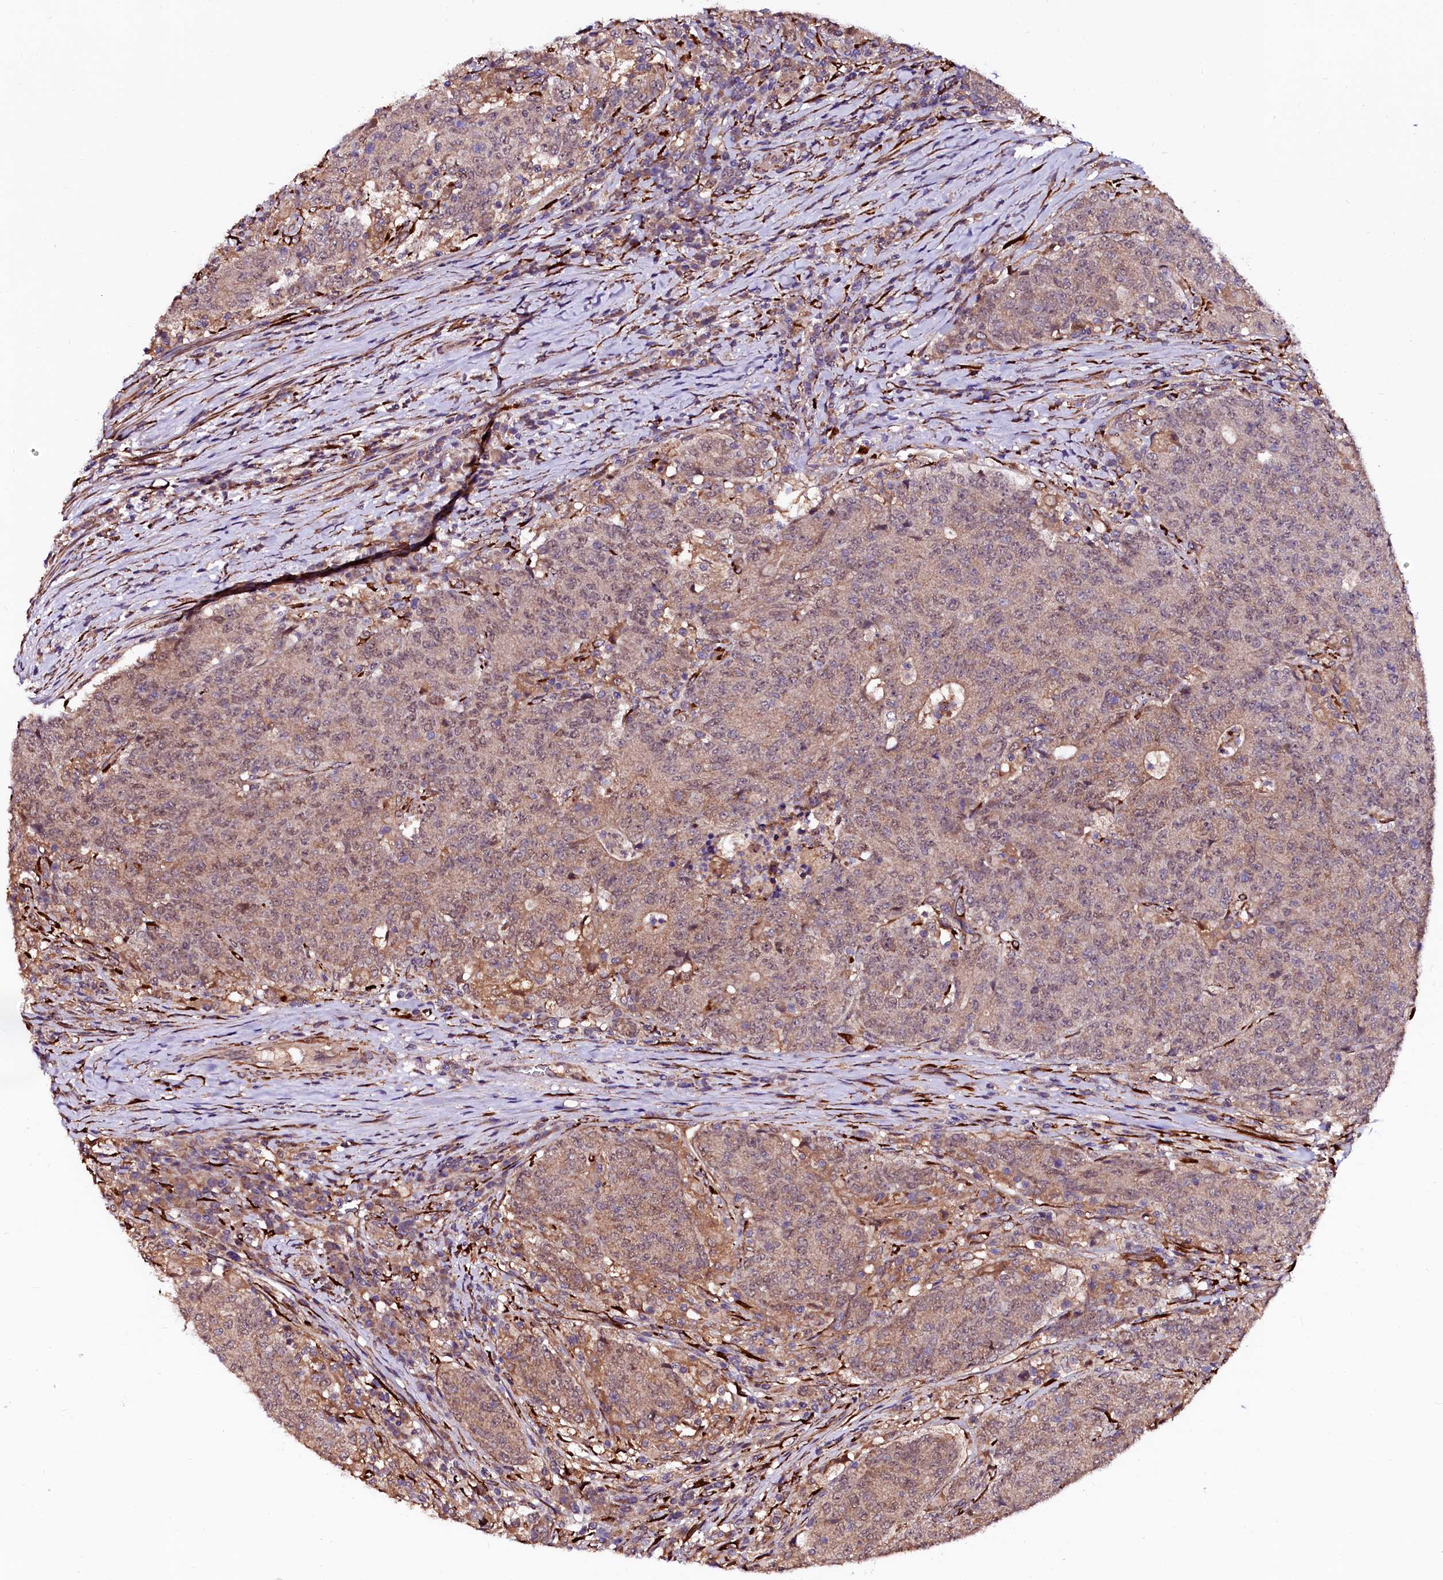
{"staining": {"intensity": "moderate", "quantity": "25%-75%", "location": "cytoplasmic/membranous"}, "tissue": "colorectal cancer", "cell_type": "Tumor cells", "image_type": "cancer", "snomed": [{"axis": "morphology", "description": "Adenocarcinoma, NOS"}, {"axis": "topography", "description": "Colon"}], "caption": "A high-resolution image shows immunohistochemistry (IHC) staining of colorectal cancer, which displays moderate cytoplasmic/membranous expression in about 25%-75% of tumor cells.", "gene": "N4BP1", "patient": {"sex": "female", "age": 75}}